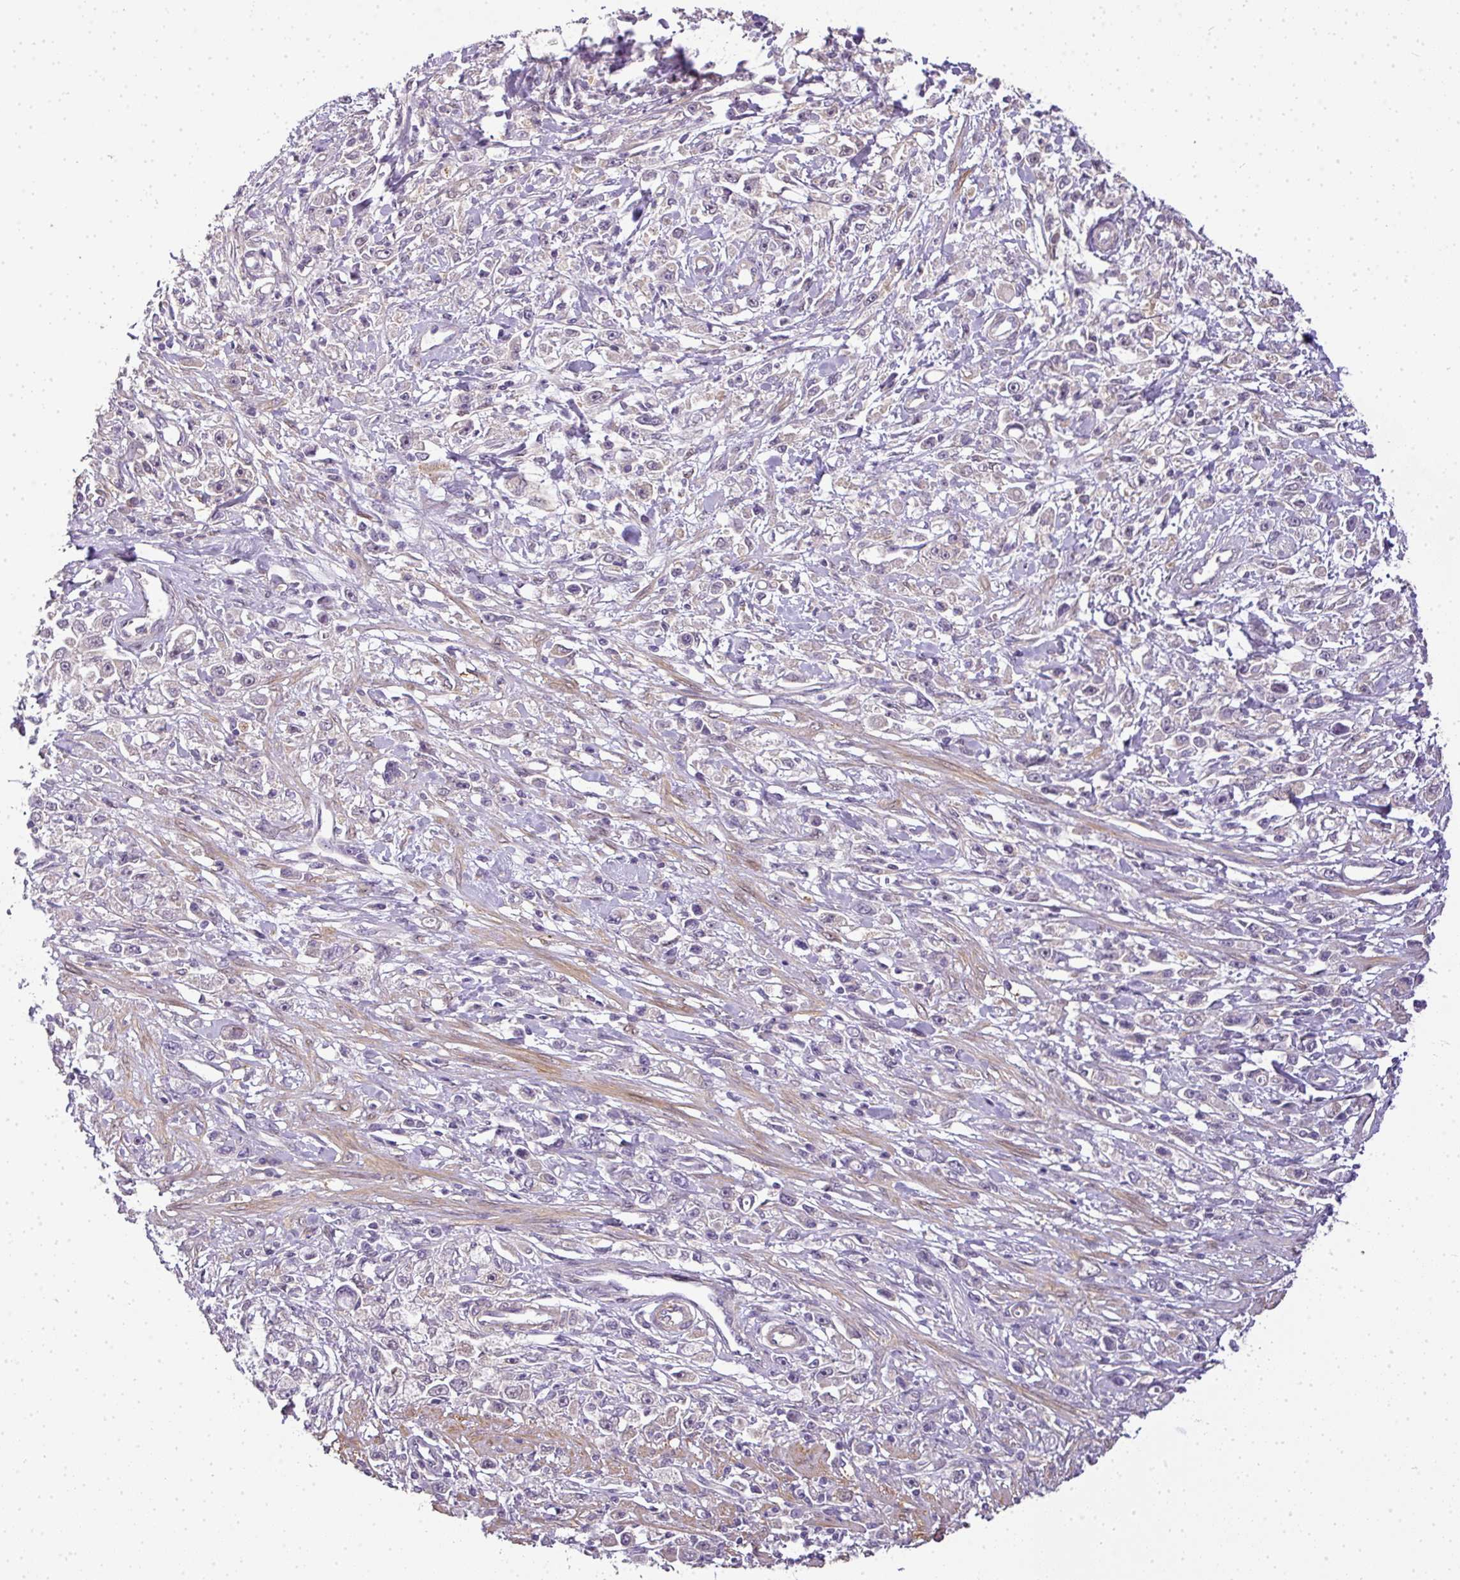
{"staining": {"intensity": "negative", "quantity": "none", "location": "none"}, "tissue": "stomach cancer", "cell_type": "Tumor cells", "image_type": "cancer", "snomed": [{"axis": "morphology", "description": "Adenocarcinoma, NOS"}, {"axis": "topography", "description": "Stomach"}], "caption": "This is an immunohistochemistry (IHC) image of stomach cancer (adenocarcinoma). There is no staining in tumor cells.", "gene": "ADH5", "patient": {"sex": "female", "age": 59}}